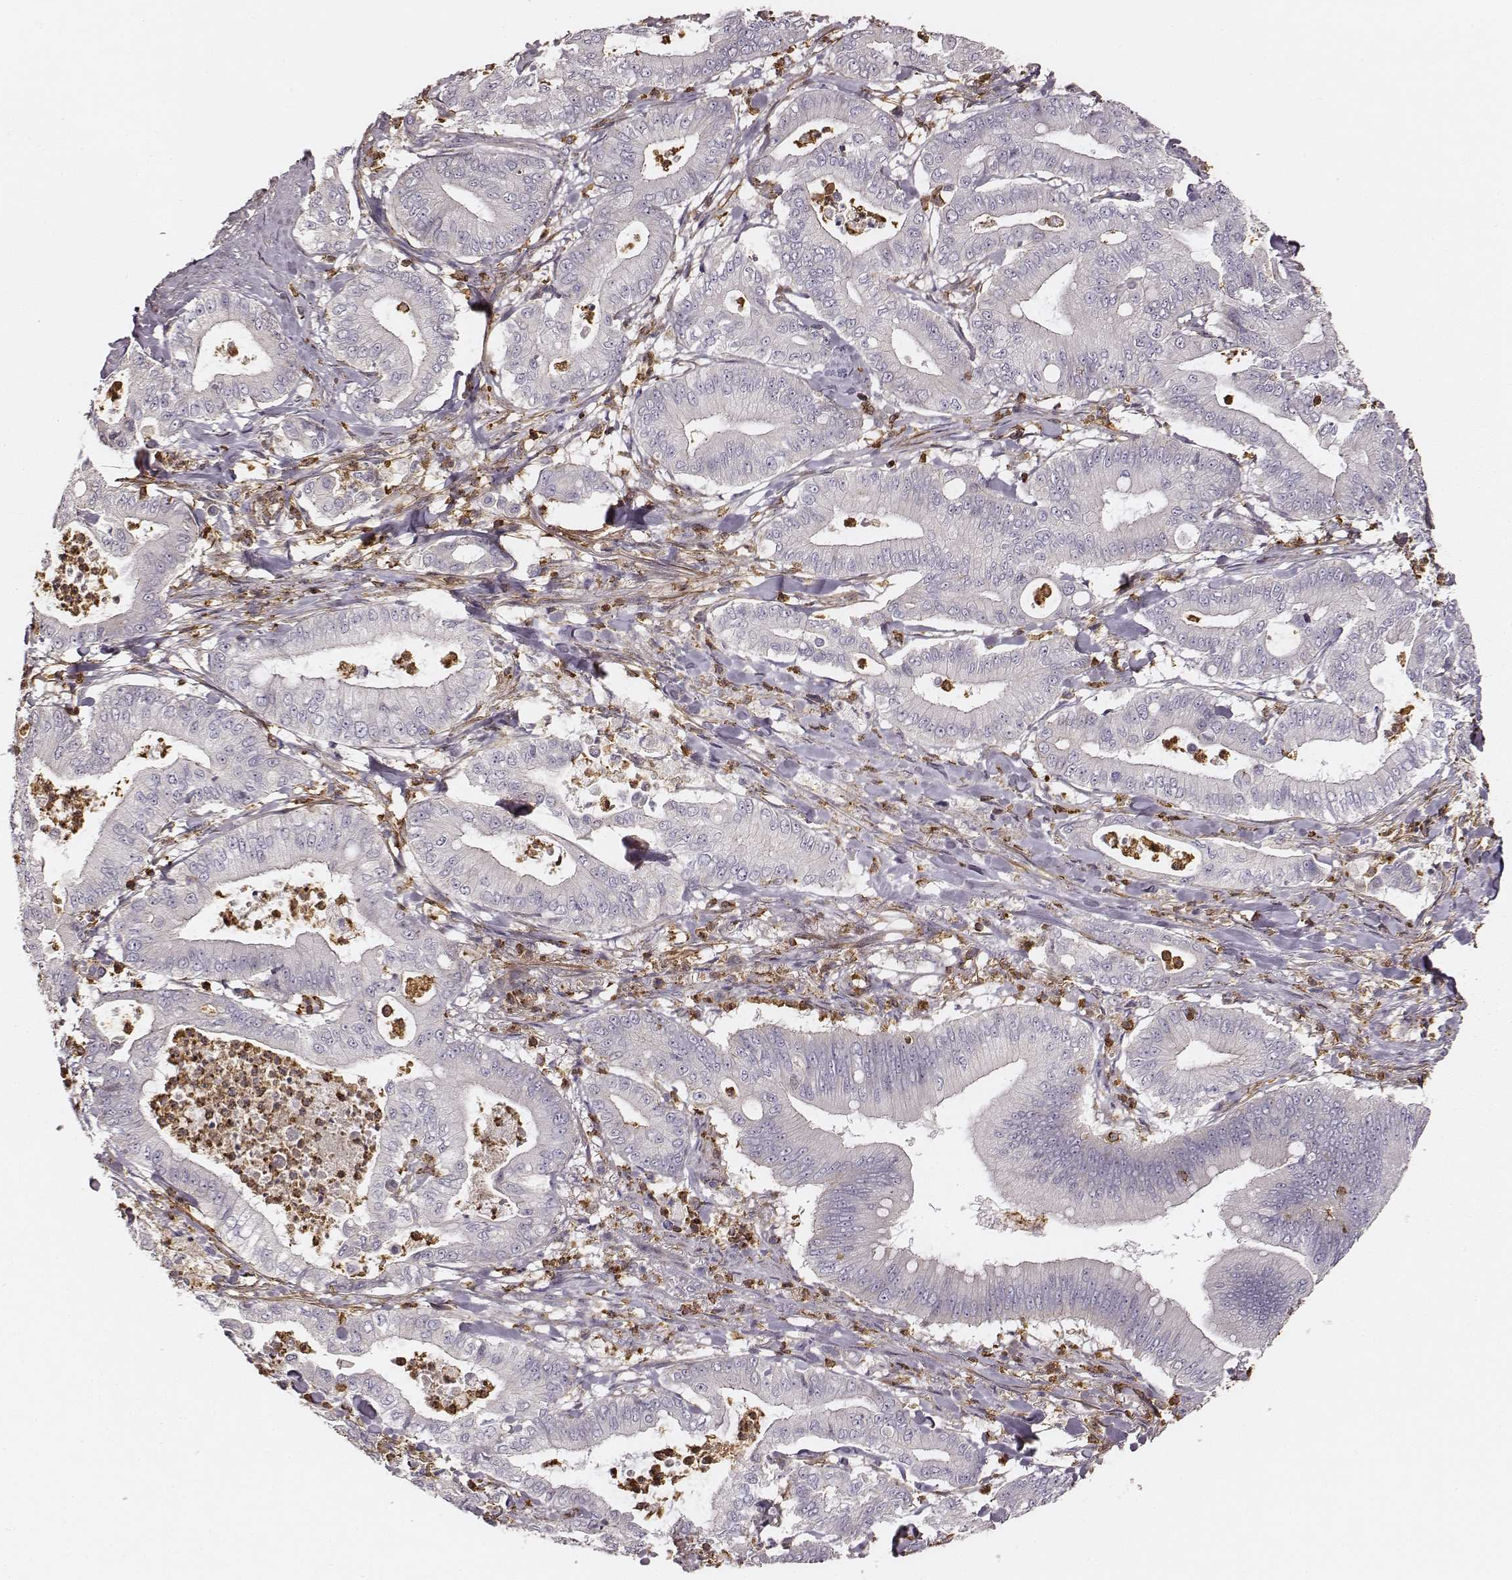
{"staining": {"intensity": "negative", "quantity": "none", "location": "none"}, "tissue": "pancreatic cancer", "cell_type": "Tumor cells", "image_type": "cancer", "snomed": [{"axis": "morphology", "description": "Adenocarcinoma, NOS"}, {"axis": "topography", "description": "Pancreas"}], "caption": "Tumor cells are negative for brown protein staining in pancreatic cancer.", "gene": "ZYX", "patient": {"sex": "male", "age": 71}}